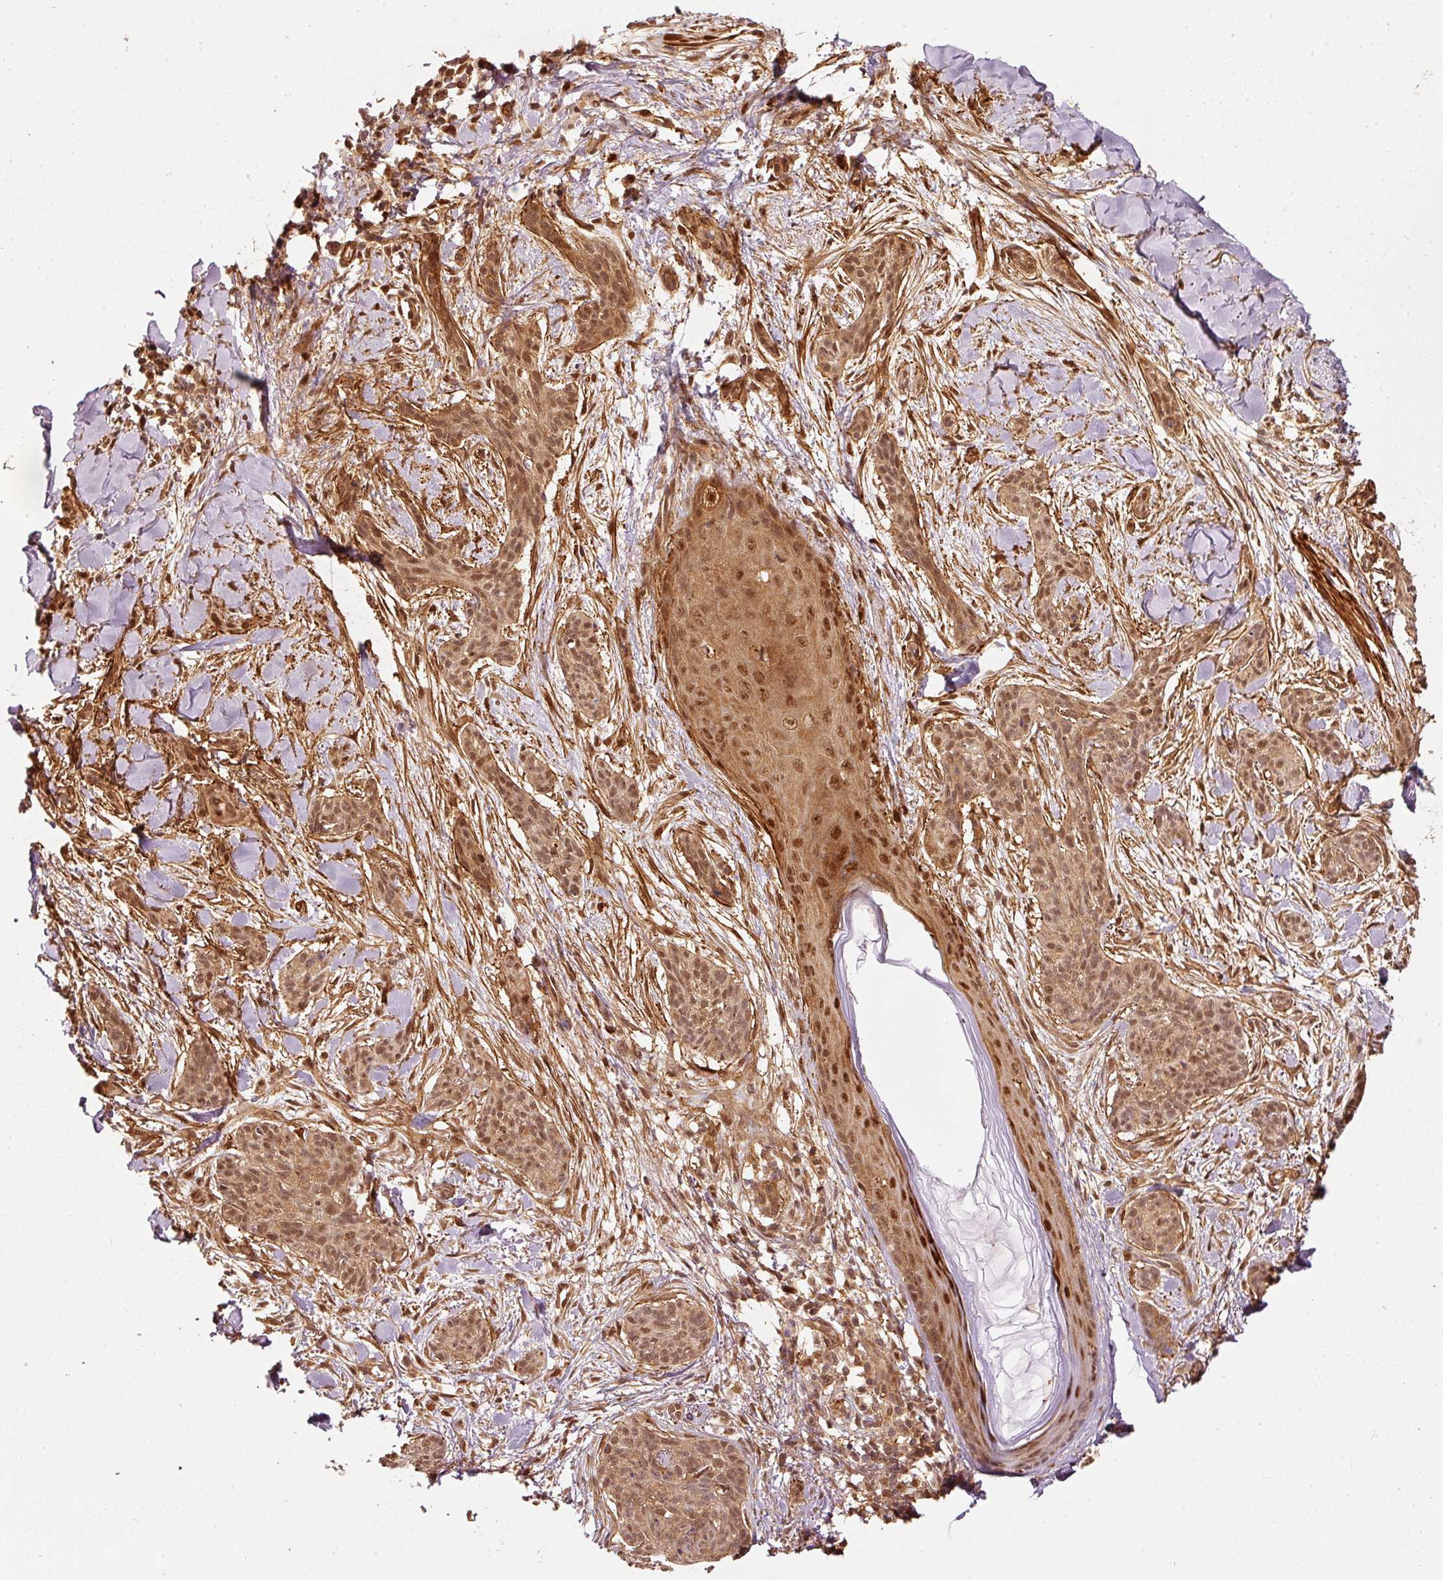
{"staining": {"intensity": "moderate", "quantity": ">75%", "location": "cytoplasmic/membranous,nuclear"}, "tissue": "skin cancer", "cell_type": "Tumor cells", "image_type": "cancer", "snomed": [{"axis": "morphology", "description": "Basal cell carcinoma"}, {"axis": "topography", "description": "Skin"}], "caption": "Basal cell carcinoma (skin) stained with IHC demonstrates moderate cytoplasmic/membranous and nuclear expression in about >75% of tumor cells.", "gene": "PSMD1", "patient": {"sex": "male", "age": 52}}